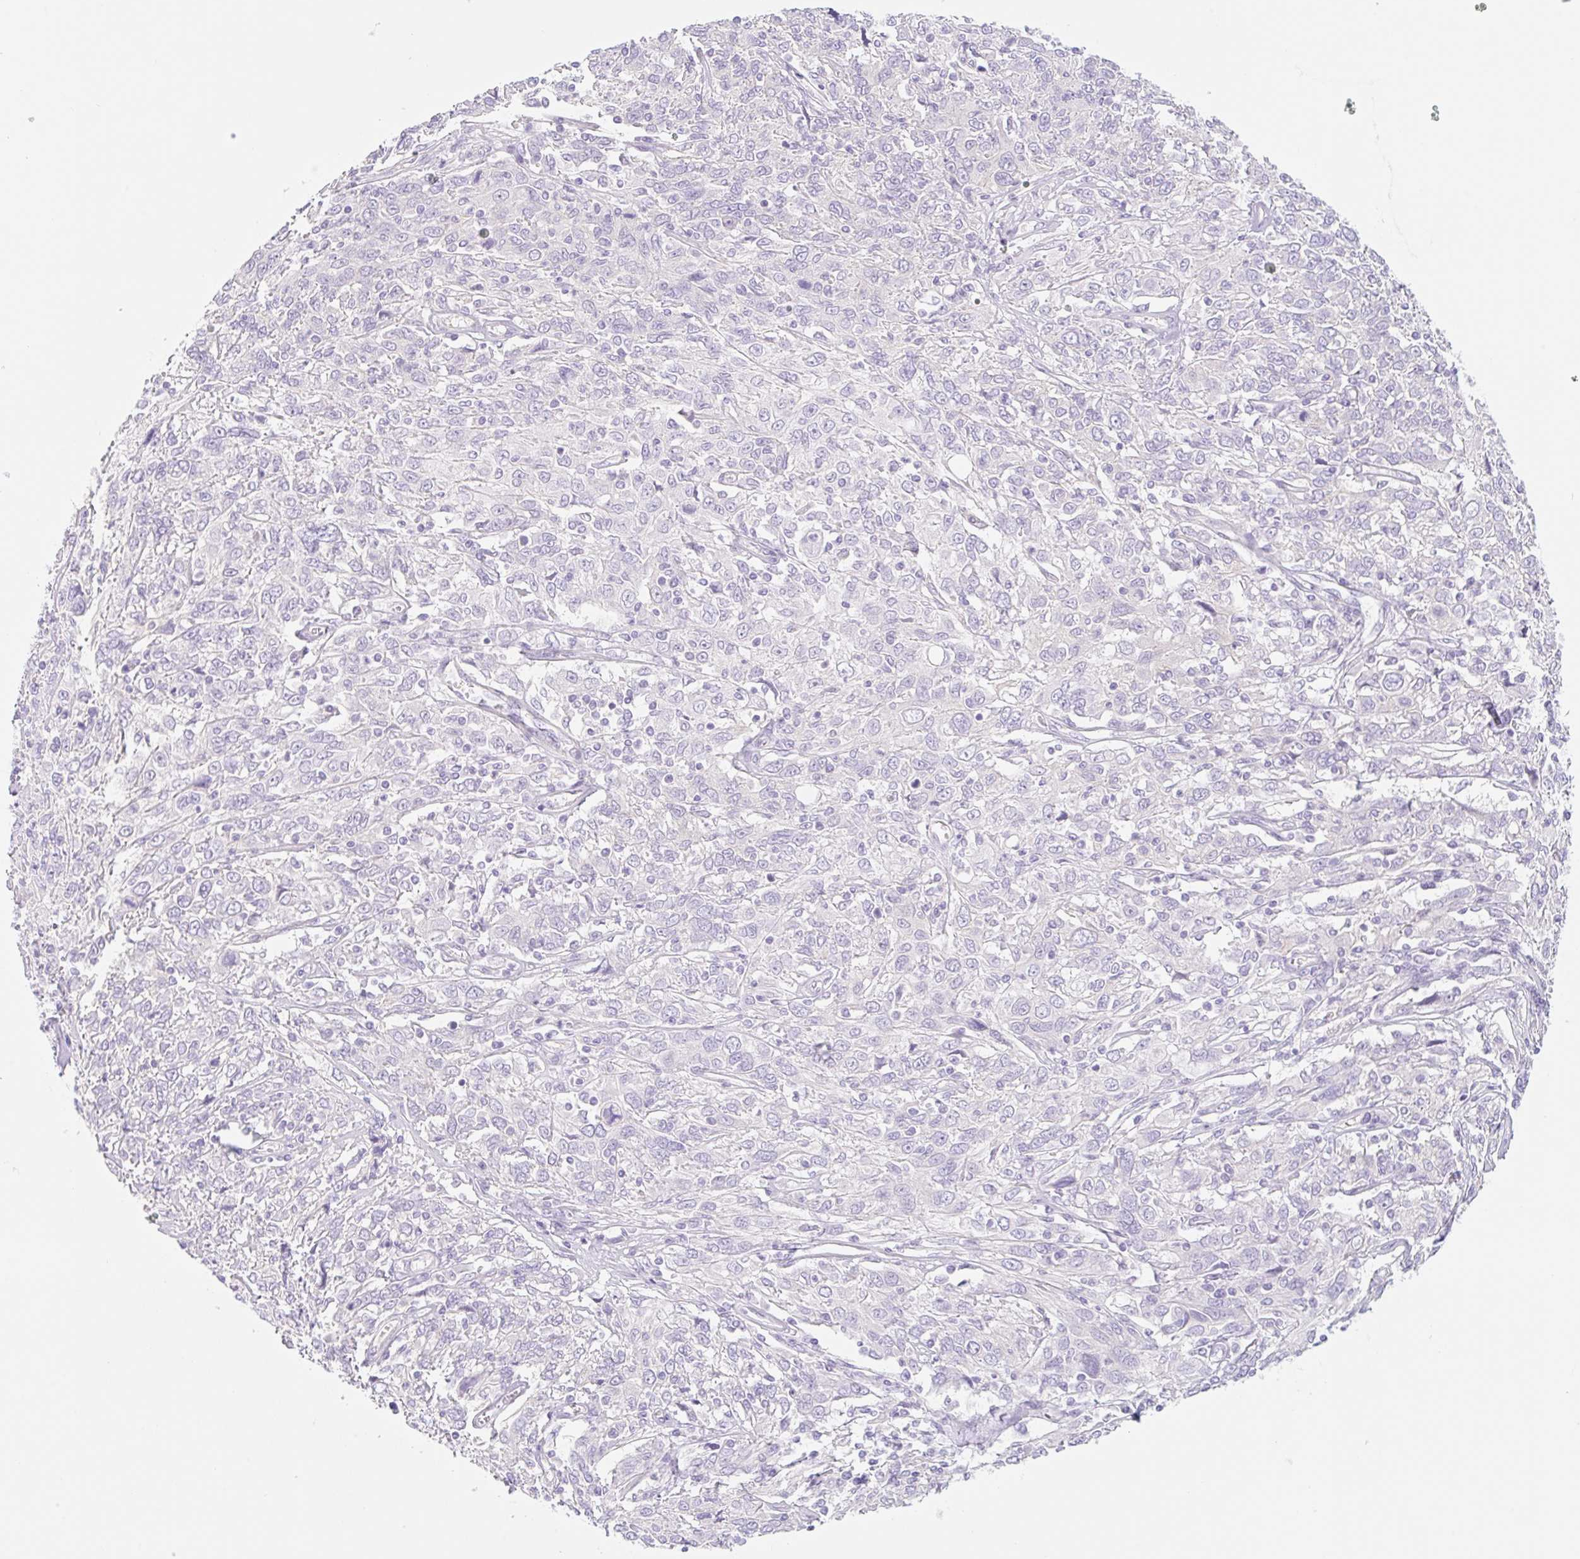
{"staining": {"intensity": "negative", "quantity": "none", "location": "none"}, "tissue": "cervical cancer", "cell_type": "Tumor cells", "image_type": "cancer", "snomed": [{"axis": "morphology", "description": "Squamous cell carcinoma, NOS"}, {"axis": "topography", "description": "Cervix"}], "caption": "Tumor cells are negative for brown protein staining in squamous cell carcinoma (cervical).", "gene": "LYVE1", "patient": {"sex": "female", "age": 46}}